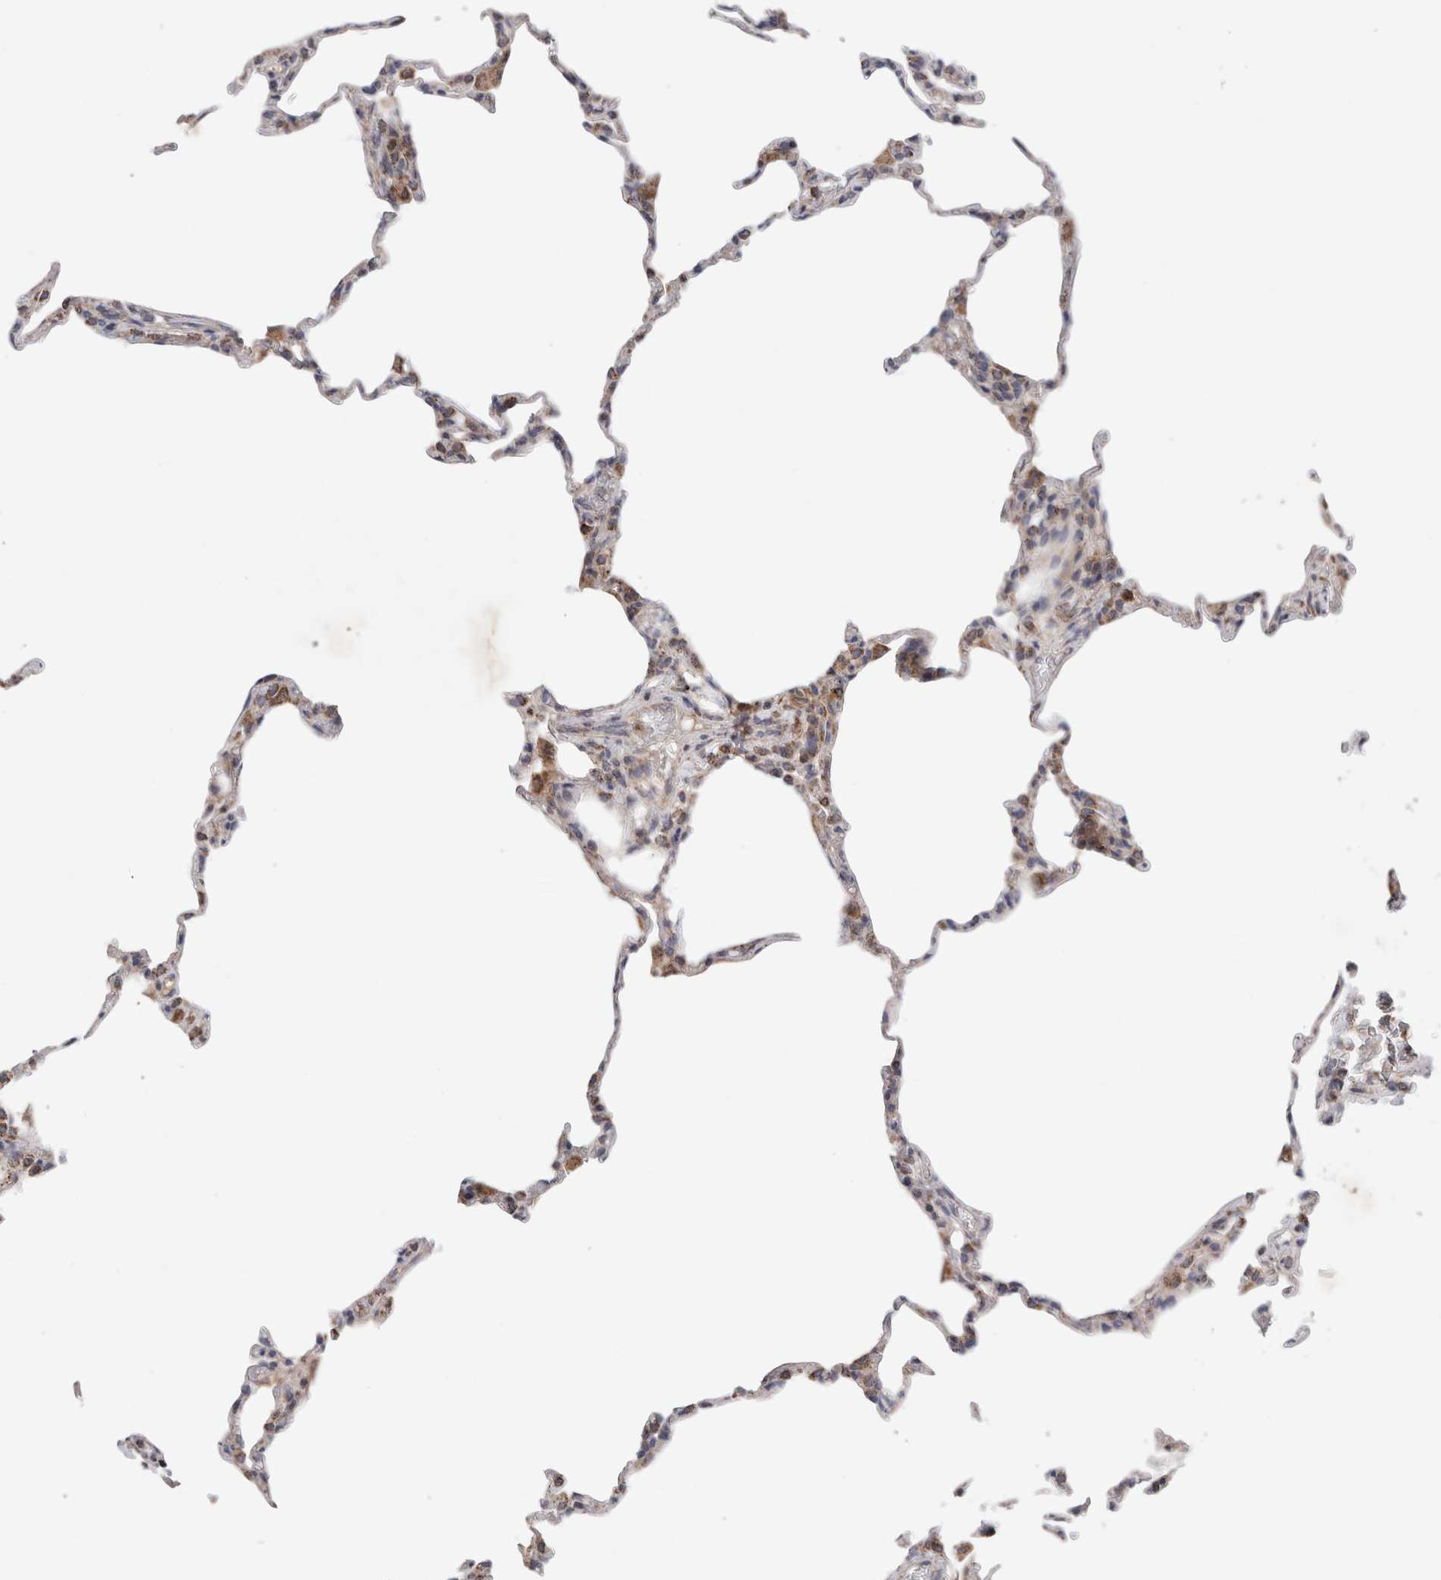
{"staining": {"intensity": "weak", "quantity": ">75%", "location": "cytoplasmic/membranous"}, "tissue": "lung", "cell_type": "Alveolar cells", "image_type": "normal", "snomed": [{"axis": "morphology", "description": "Normal tissue, NOS"}, {"axis": "topography", "description": "Lung"}], "caption": "Weak cytoplasmic/membranous expression for a protein is present in about >75% of alveolar cells of normal lung using IHC.", "gene": "KIF21B", "patient": {"sex": "male", "age": 20}}